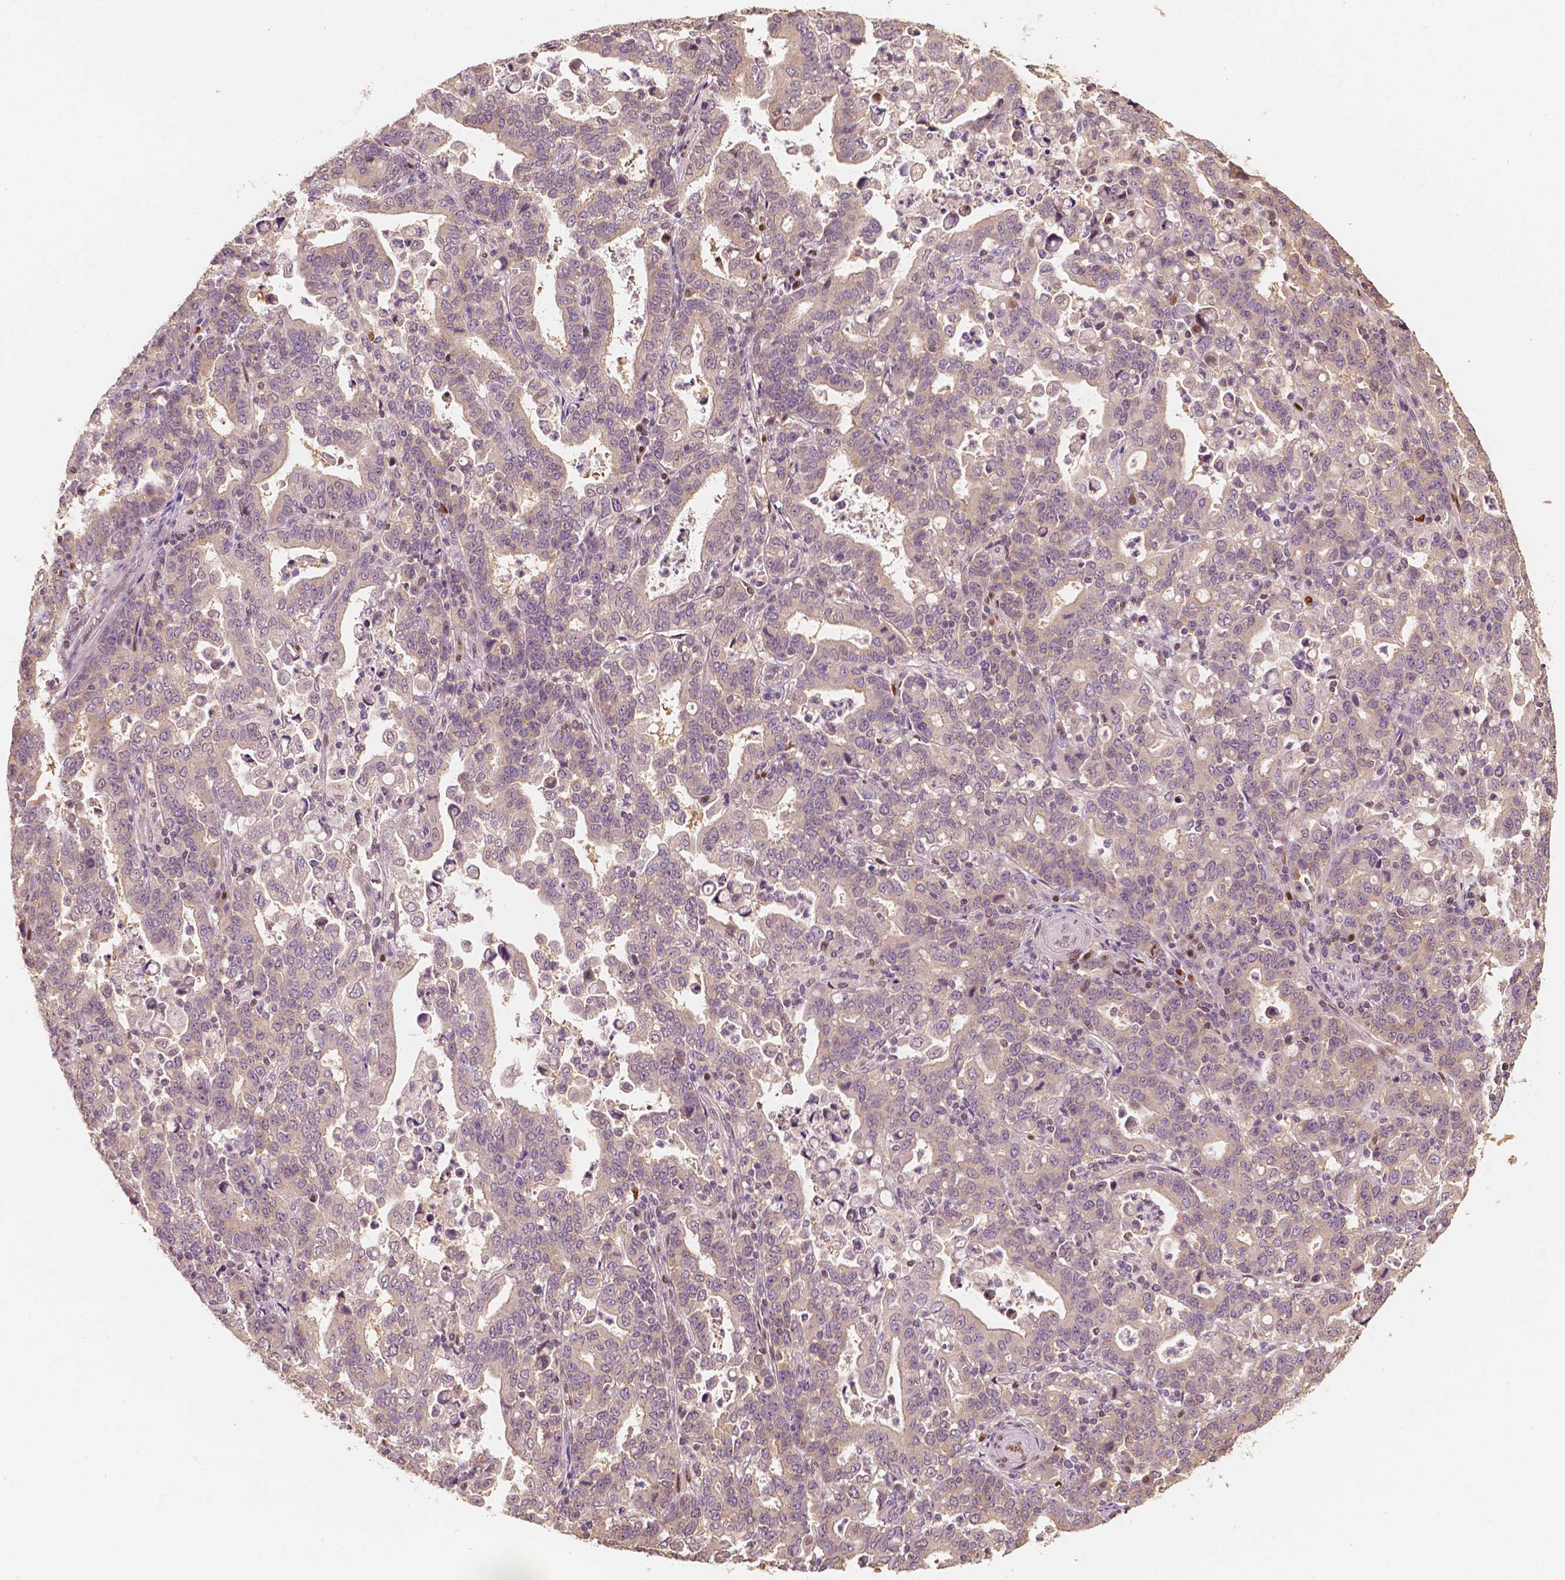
{"staining": {"intensity": "weak", "quantity": "25%-75%", "location": "cytoplasmic/membranous,nuclear"}, "tissue": "stomach cancer", "cell_type": "Tumor cells", "image_type": "cancer", "snomed": [{"axis": "morphology", "description": "Adenocarcinoma, NOS"}, {"axis": "topography", "description": "Stomach"}], "caption": "Brown immunohistochemical staining in human adenocarcinoma (stomach) demonstrates weak cytoplasmic/membranous and nuclear staining in about 25%-75% of tumor cells. Immunohistochemistry stains the protein of interest in brown and the nuclei are stained blue.", "gene": "TBC1D17", "patient": {"sex": "male", "age": 82}}